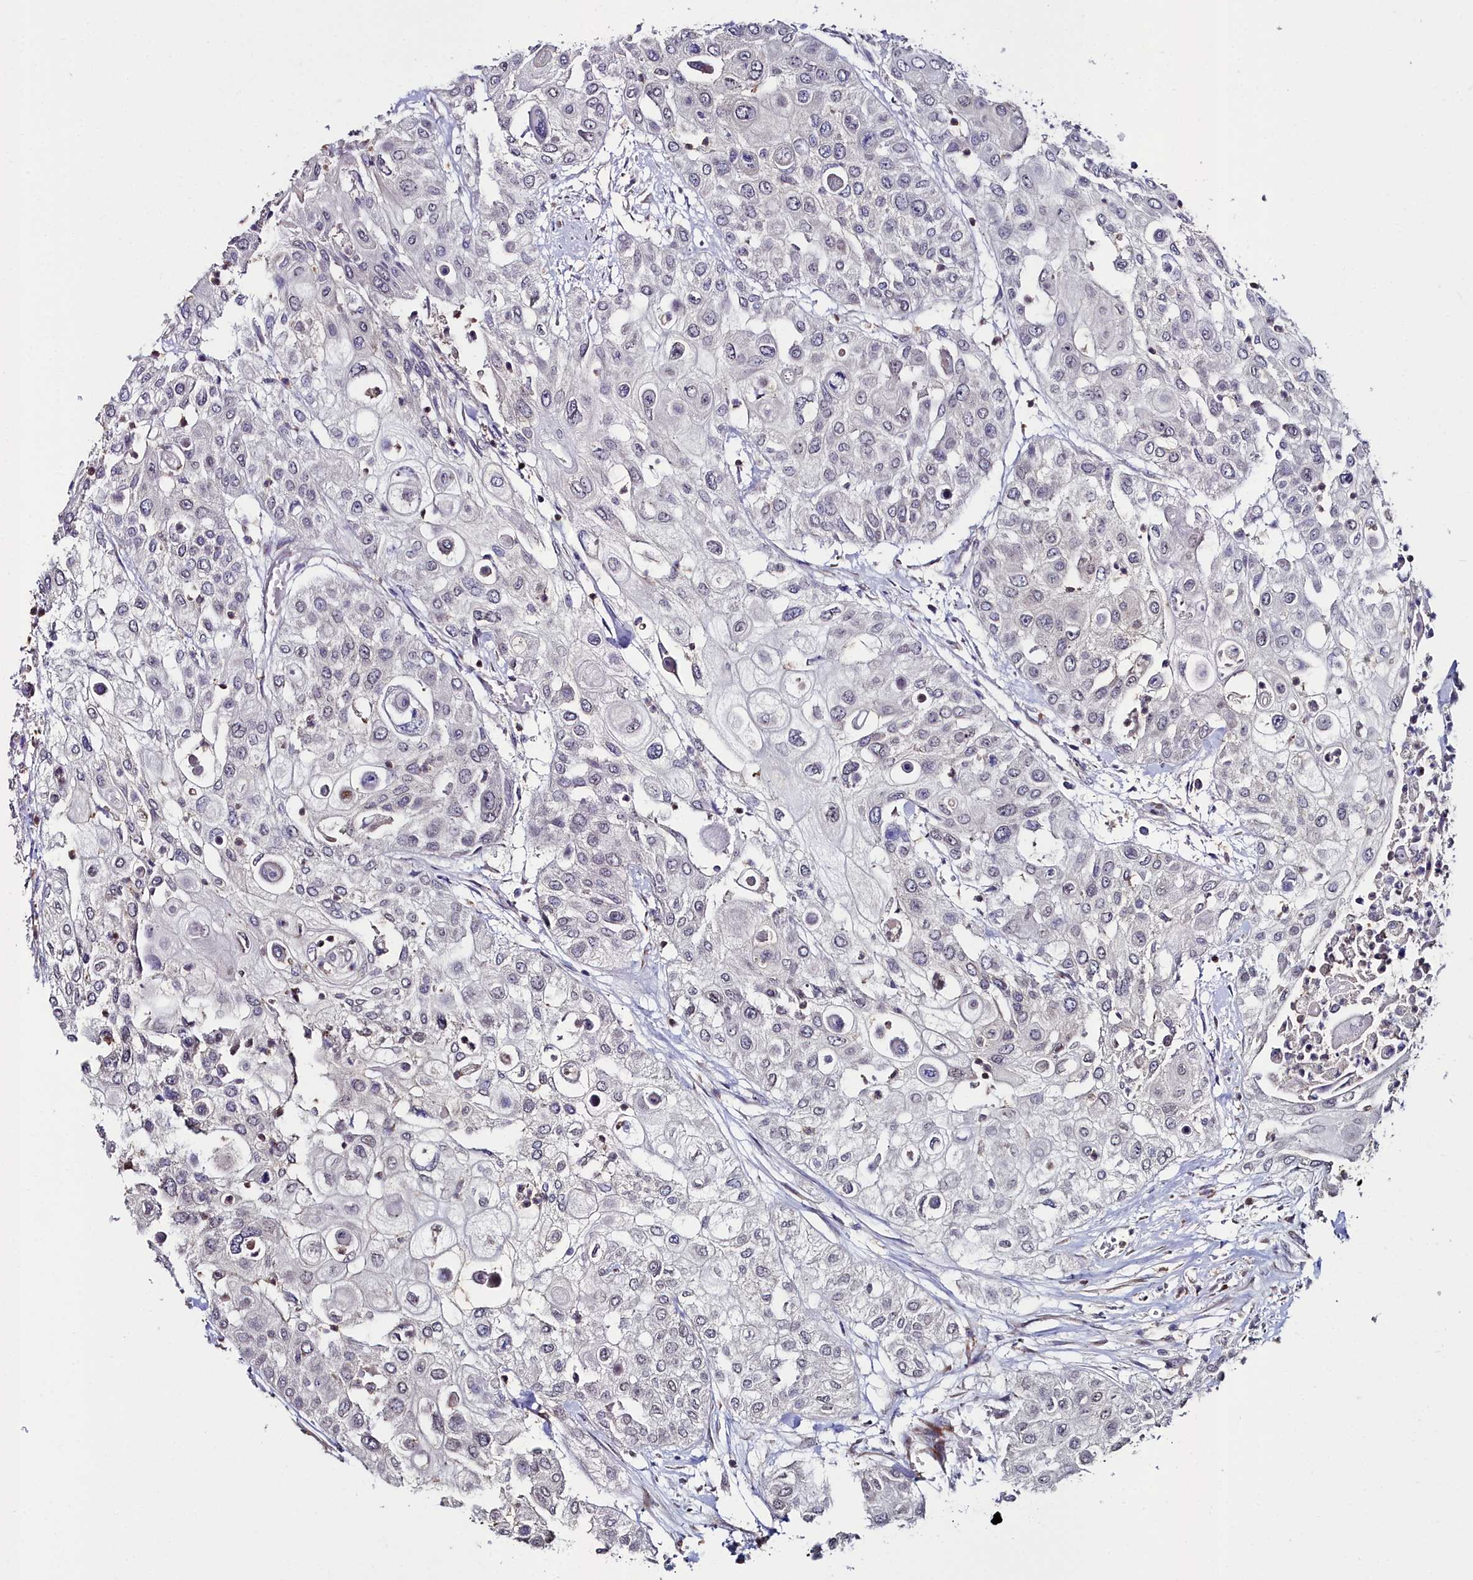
{"staining": {"intensity": "negative", "quantity": "none", "location": "none"}, "tissue": "urothelial cancer", "cell_type": "Tumor cells", "image_type": "cancer", "snomed": [{"axis": "morphology", "description": "Urothelial carcinoma, High grade"}, {"axis": "topography", "description": "Urinary bladder"}], "caption": "High power microscopy image of an IHC image of high-grade urothelial carcinoma, revealing no significant expression in tumor cells.", "gene": "C4orf19", "patient": {"sex": "female", "age": 79}}